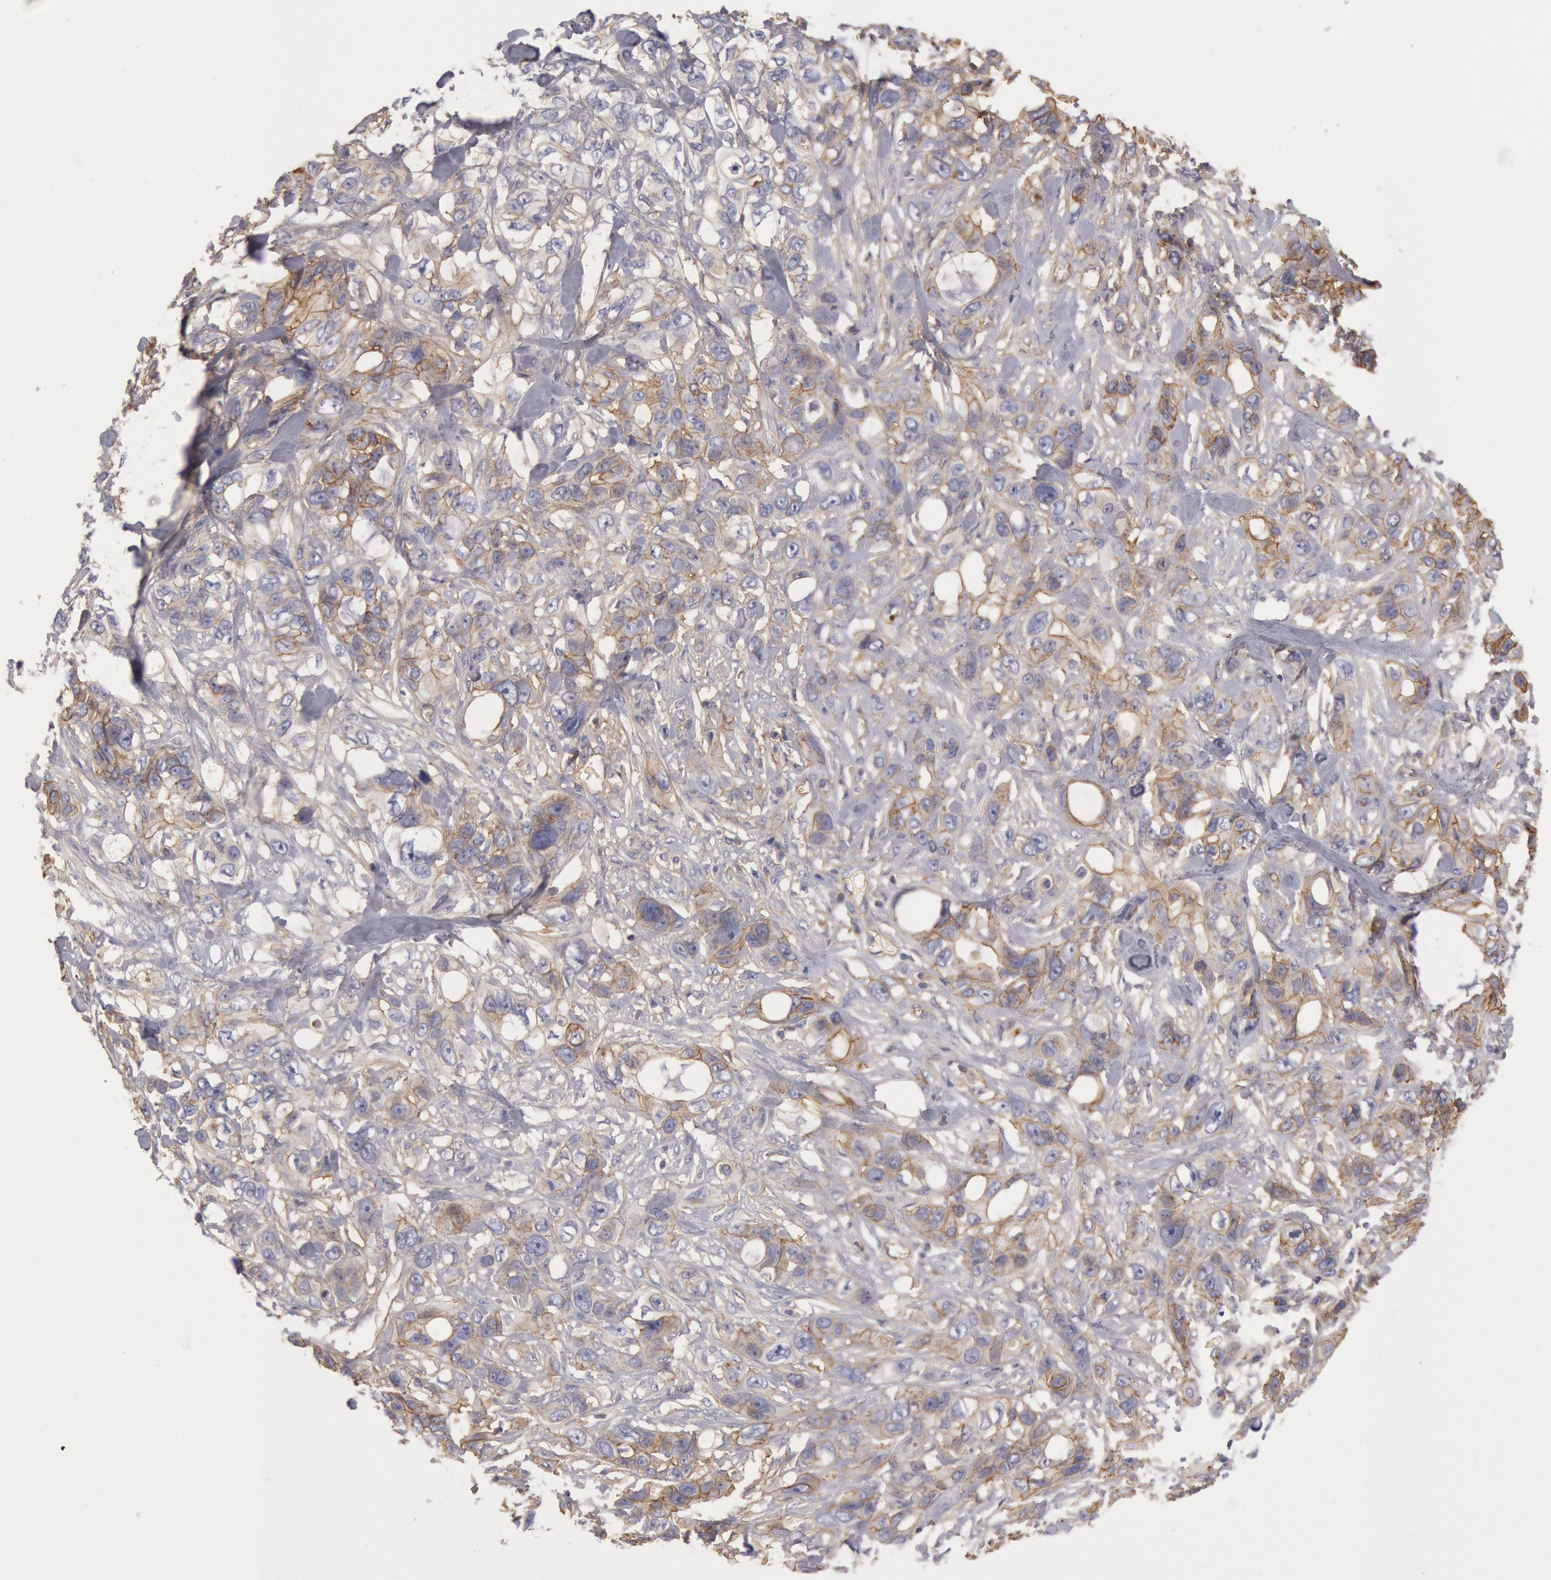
{"staining": {"intensity": "weak", "quantity": "25%-75%", "location": "cytoplasmic/membranous"}, "tissue": "stomach cancer", "cell_type": "Tumor cells", "image_type": "cancer", "snomed": [{"axis": "morphology", "description": "Adenocarcinoma, NOS"}, {"axis": "topography", "description": "Stomach, upper"}], "caption": "Tumor cells exhibit weak cytoplasmic/membranous positivity in approximately 25%-75% of cells in stomach adenocarcinoma. (Stains: DAB (3,3'-diaminobenzidine) in brown, nuclei in blue, Microscopy: brightfield microscopy at high magnification).", "gene": "SNAP23", "patient": {"sex": "male", "age": 47}}